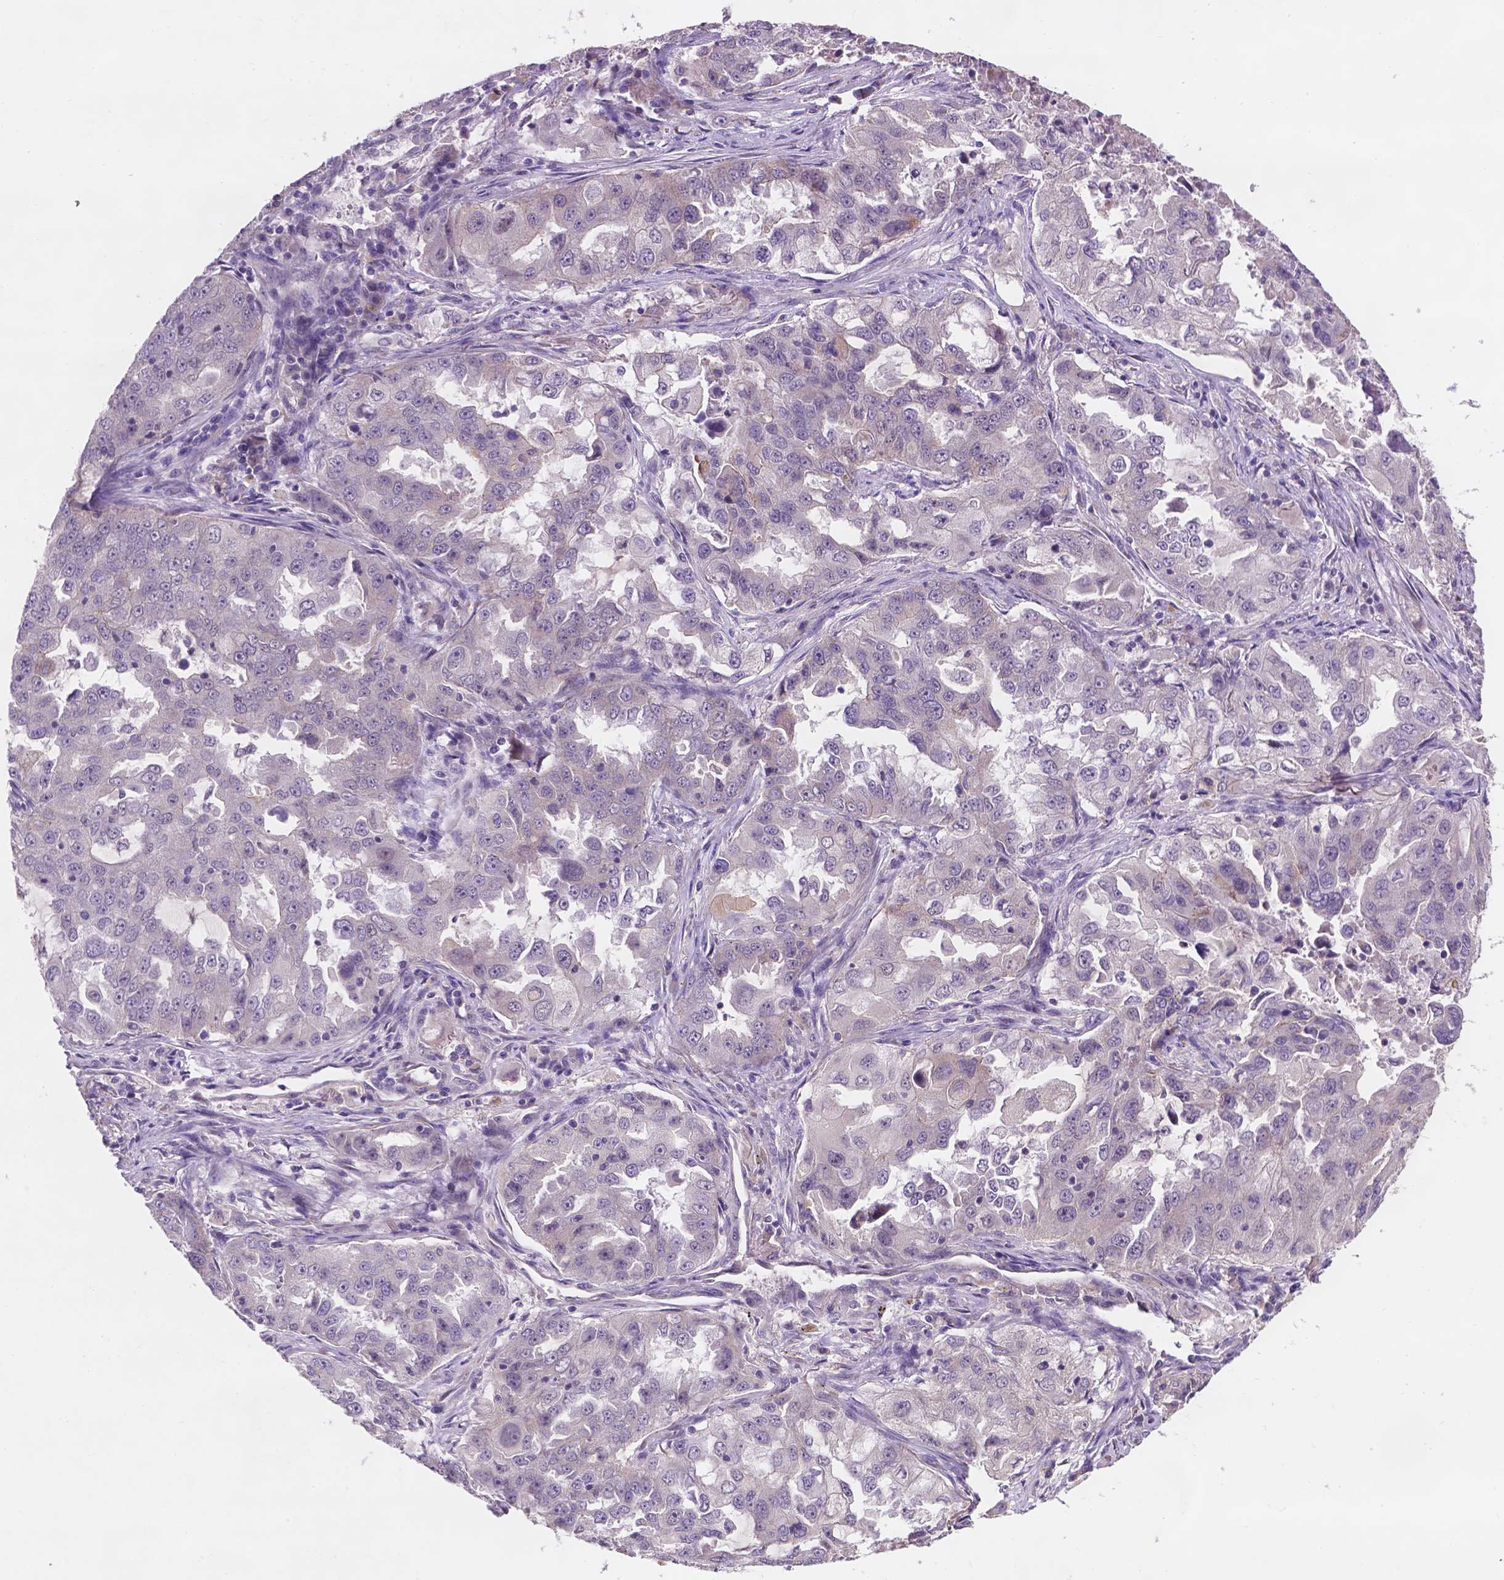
{"staining": {"intensity": "negative", "quantity": "none", "location": "none"}, "tissue": "lung cancer", "cell_type": "Tumor cells", "image_type": "cancer", "snomed": [{"axis": "morphology", "description": "Adenocarcinoma, NOS"}, {"axis": "topography", "description": "Lung"}], "caption": "This is a image of immunohistochemistry (IHC) staining of adenocarcinoma (lung), which shows no expression in tumor cells.", "gene": "GXYLT2", "patient": {"sex": "female", "age": 61}}